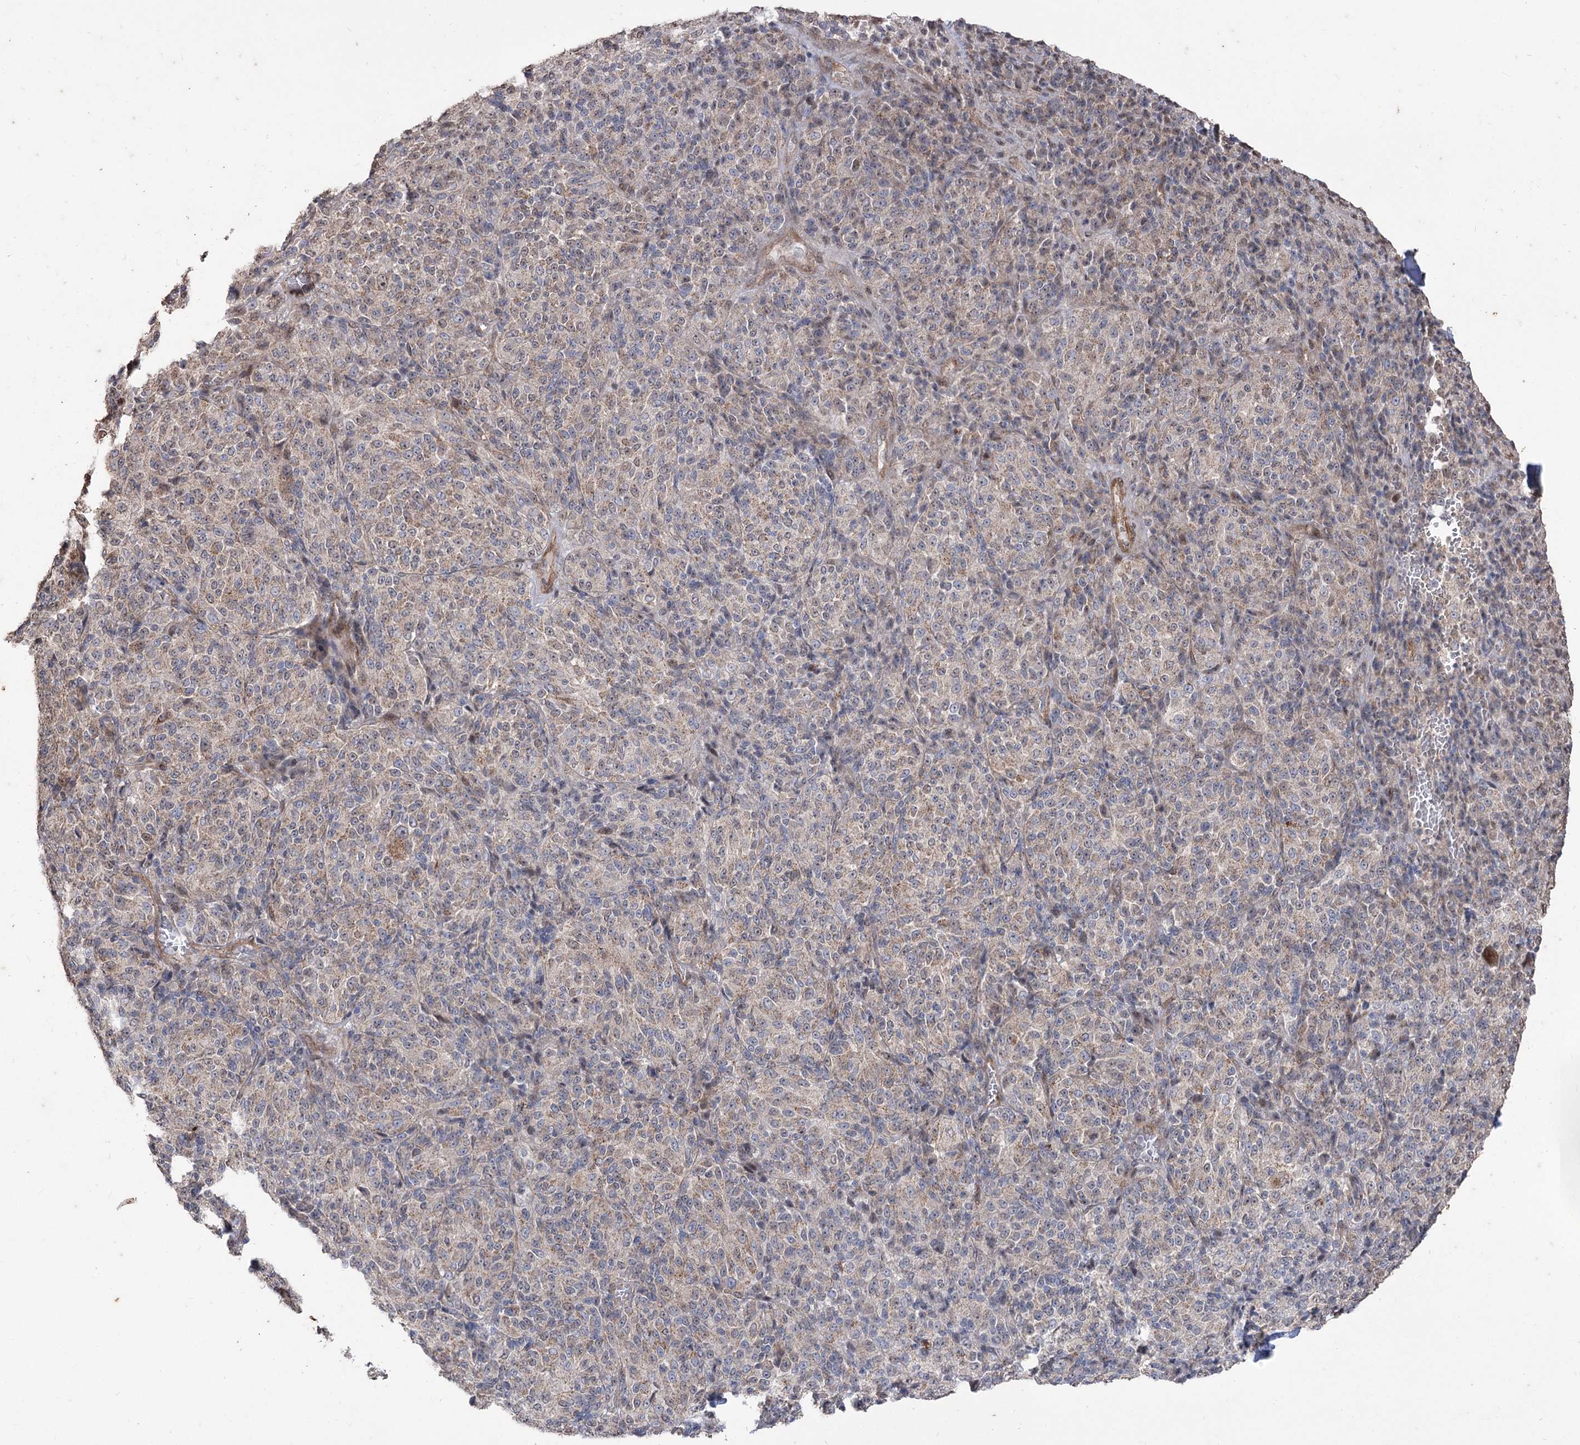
{"staining": {"intensity": "negative", "quantity": "none", "location": "none"}, "tissue": "melanoma", "cell_type": "Tumor cells", "image_type": "cancer", "snomed": [{"axis": "morphology", "description": "Malignant melanoma, Metastatic site"}, {"axis": "topography", "description": "Brain"}], "caption": "A histopathology image of malignant melanoma (metastatic site) stained for a protein reveals no brown staining in tumor cells.", "gene": "ZSCAN23", "patient": {"sex": "female", "age": 56}}